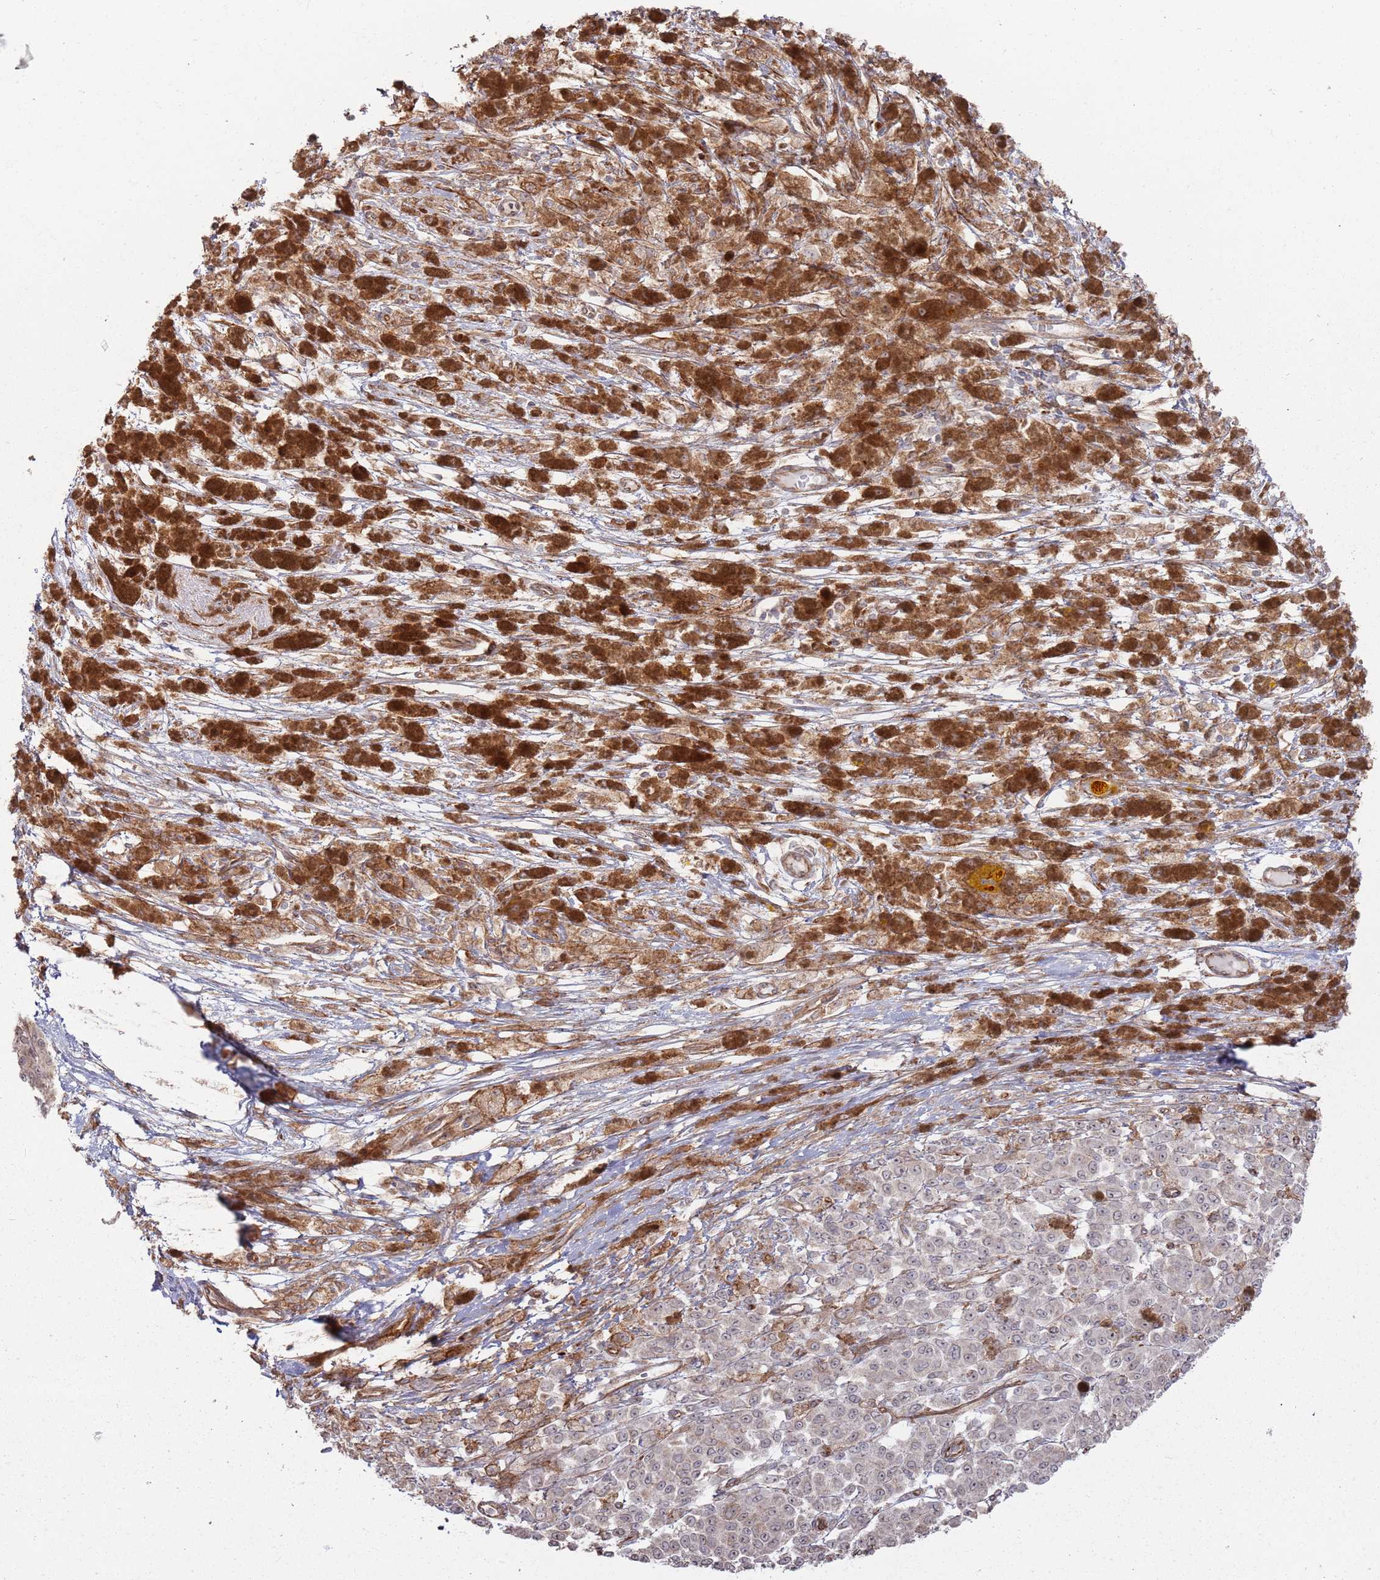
{"staining": {"intensity": "negative", "quantity": "none", "location": "none"}, "tissue": "melanoma", "cell_type": "Tumor cells", "image_type": "cancer", "snomed": [{"axis": "morphology", "description": "Malignant melanoma, NOS"}, {"axis": "topography", "description": "Skin"}], "caption": "The histopathology image shows no staining of tumor cells in malignant melanoma.", "gene": "PHF21A", "patient": {"sex": "female", "age": 52}}